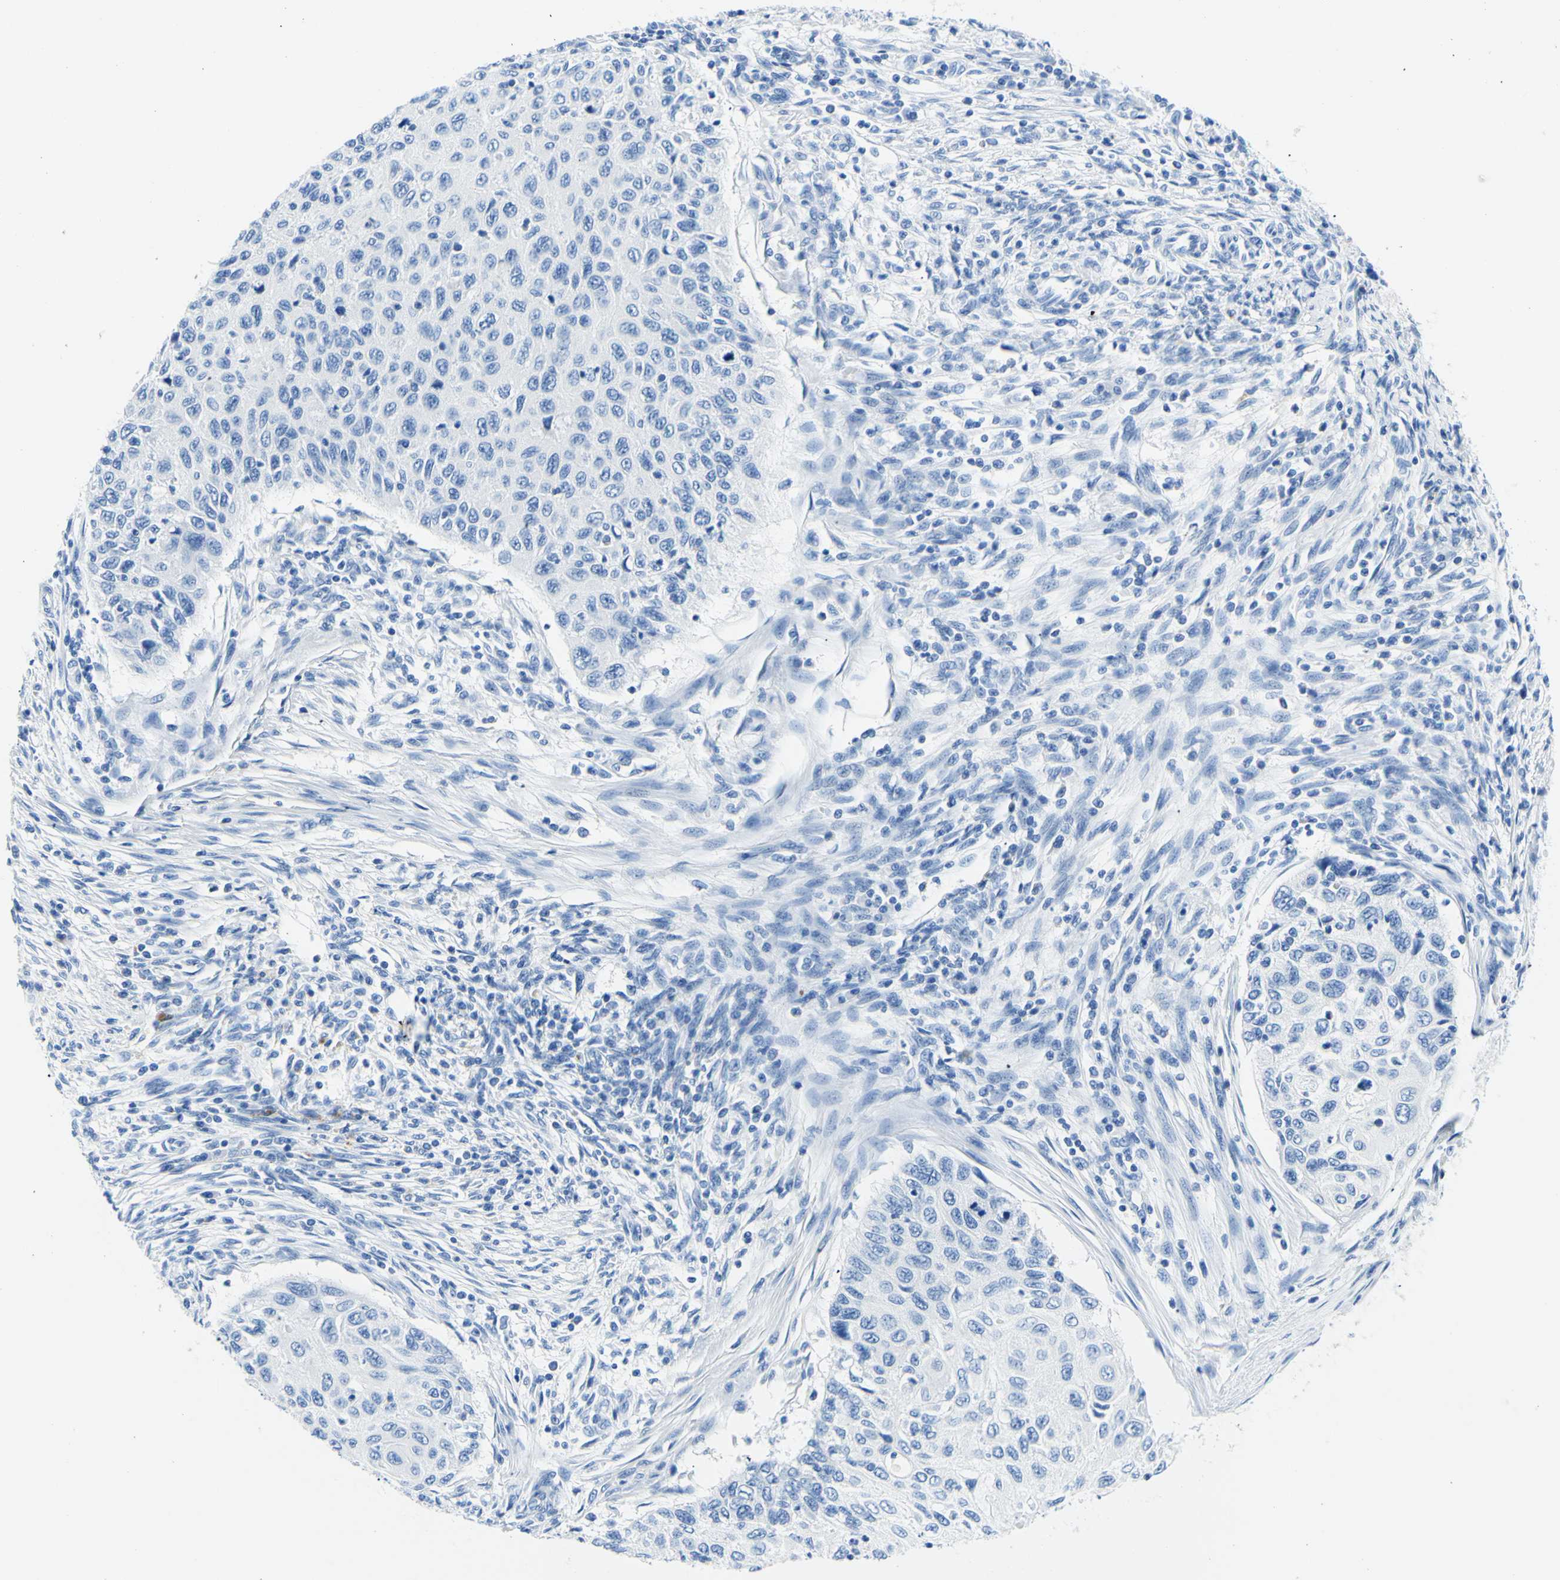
{"staining": {"intensity": "negative", "quantity": "none", "location": "none"}, "tissue": "cervical cancer", "cell_type": "Tumor cells", "image_type": "cancer", "snomed": [{"axis": "morphology", "description": "Squamous cell carcinoma, NOS"}, {"axis": "topography", "description": "Cervix"}], "caption": "Immunohistochemistry image of neoplastic tissue: cervical squamous cell carcinoma stained with DAB demonstrates no significant protein expression in tumor cells.", "gene": "MYH2", "patient": {"sex": "female", "age": 70}}